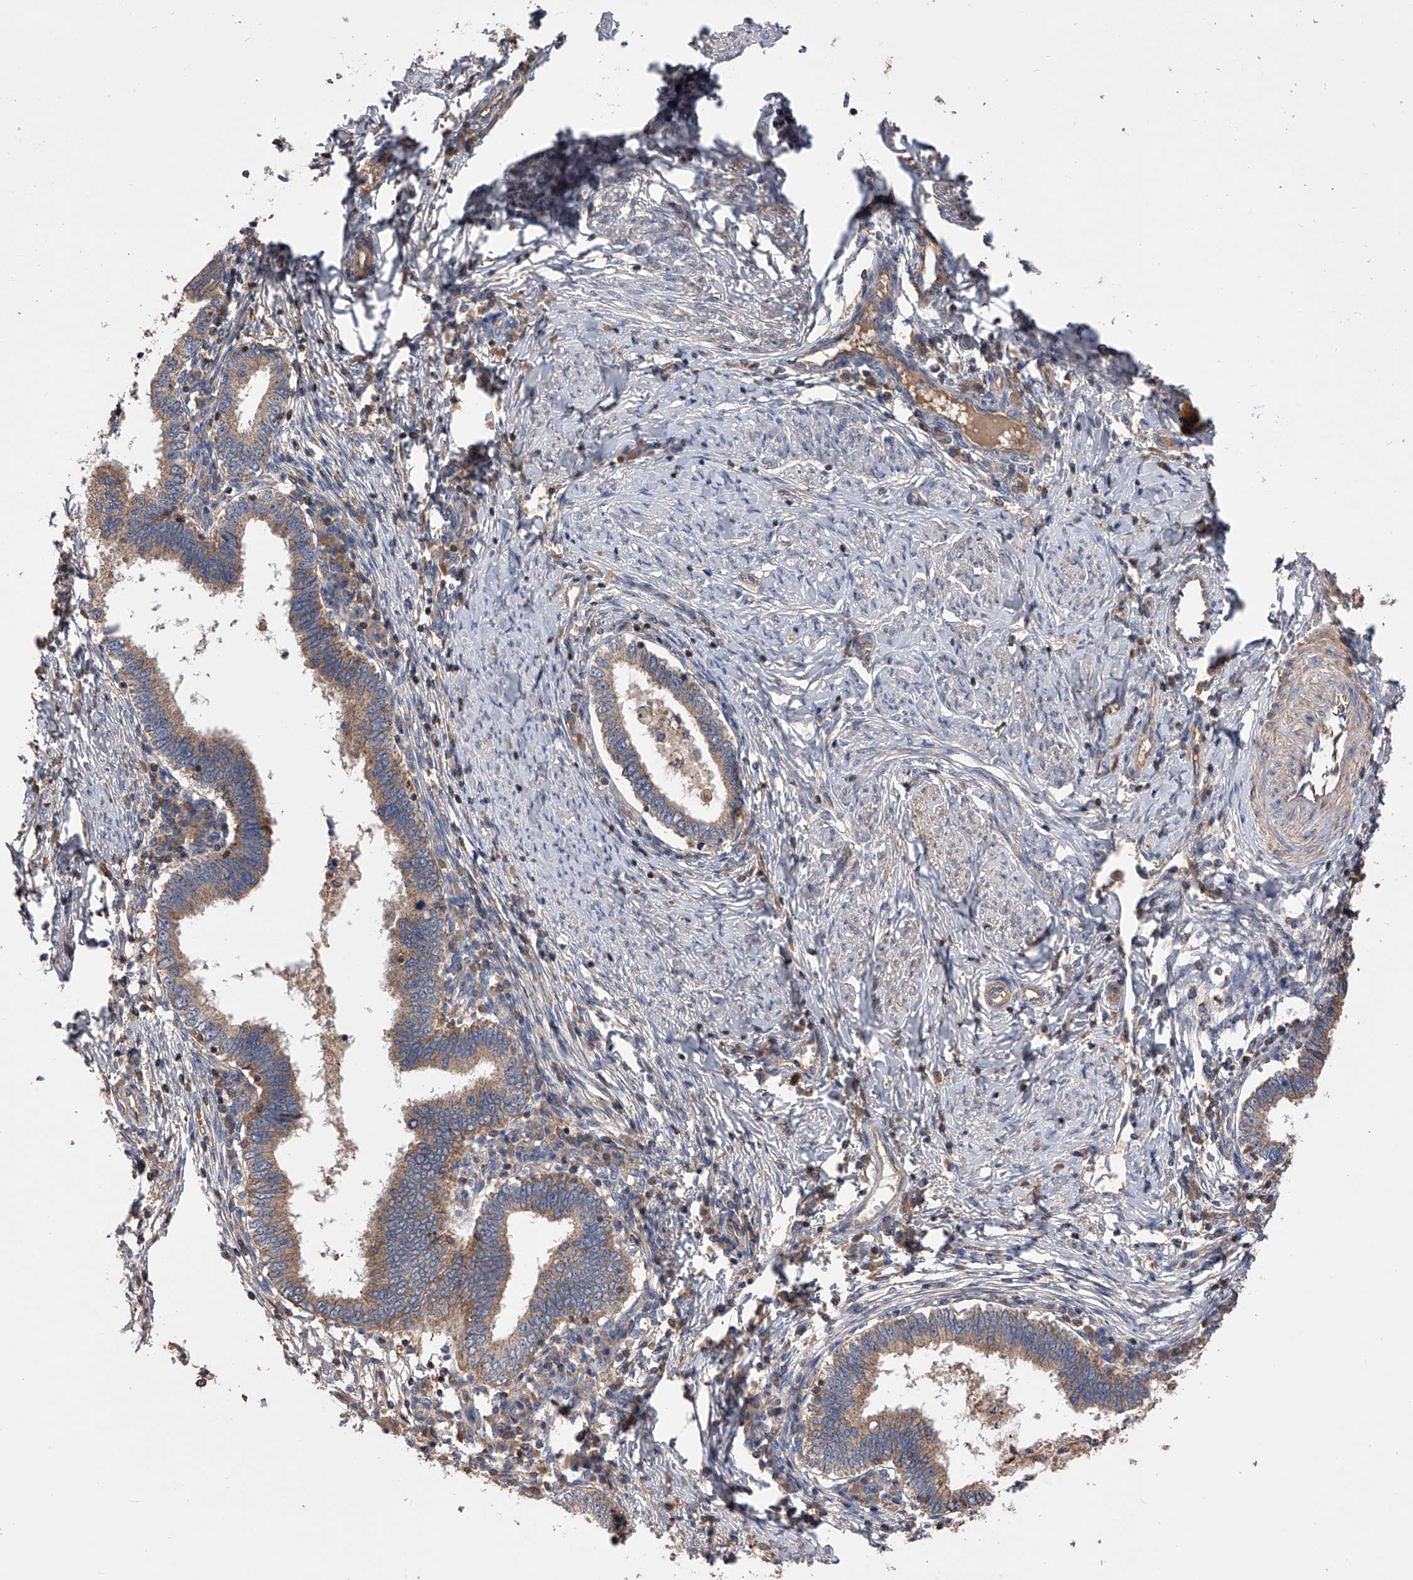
{"staining": {"intensity": "moderate", "quantity": ">75%", "location": "cytoplasmic/membranous"}, "tissue": "cervical cancer", "cell_type": "Tumor cells", "image_type": "cancer", "snomed": [{"axis": "morphology", "description": "Adenocarcinoma, NOS"}, {"axis": "topography", "description": "Cervix"}], "caption": "The micrograph exhibits staining of cervical cancer, revealing moderate cytoplasmic/membranous protein positivity (brown color) within tumor cells.", "gene": "CUL7", "patient": {"sex": "female", "age": 36}}